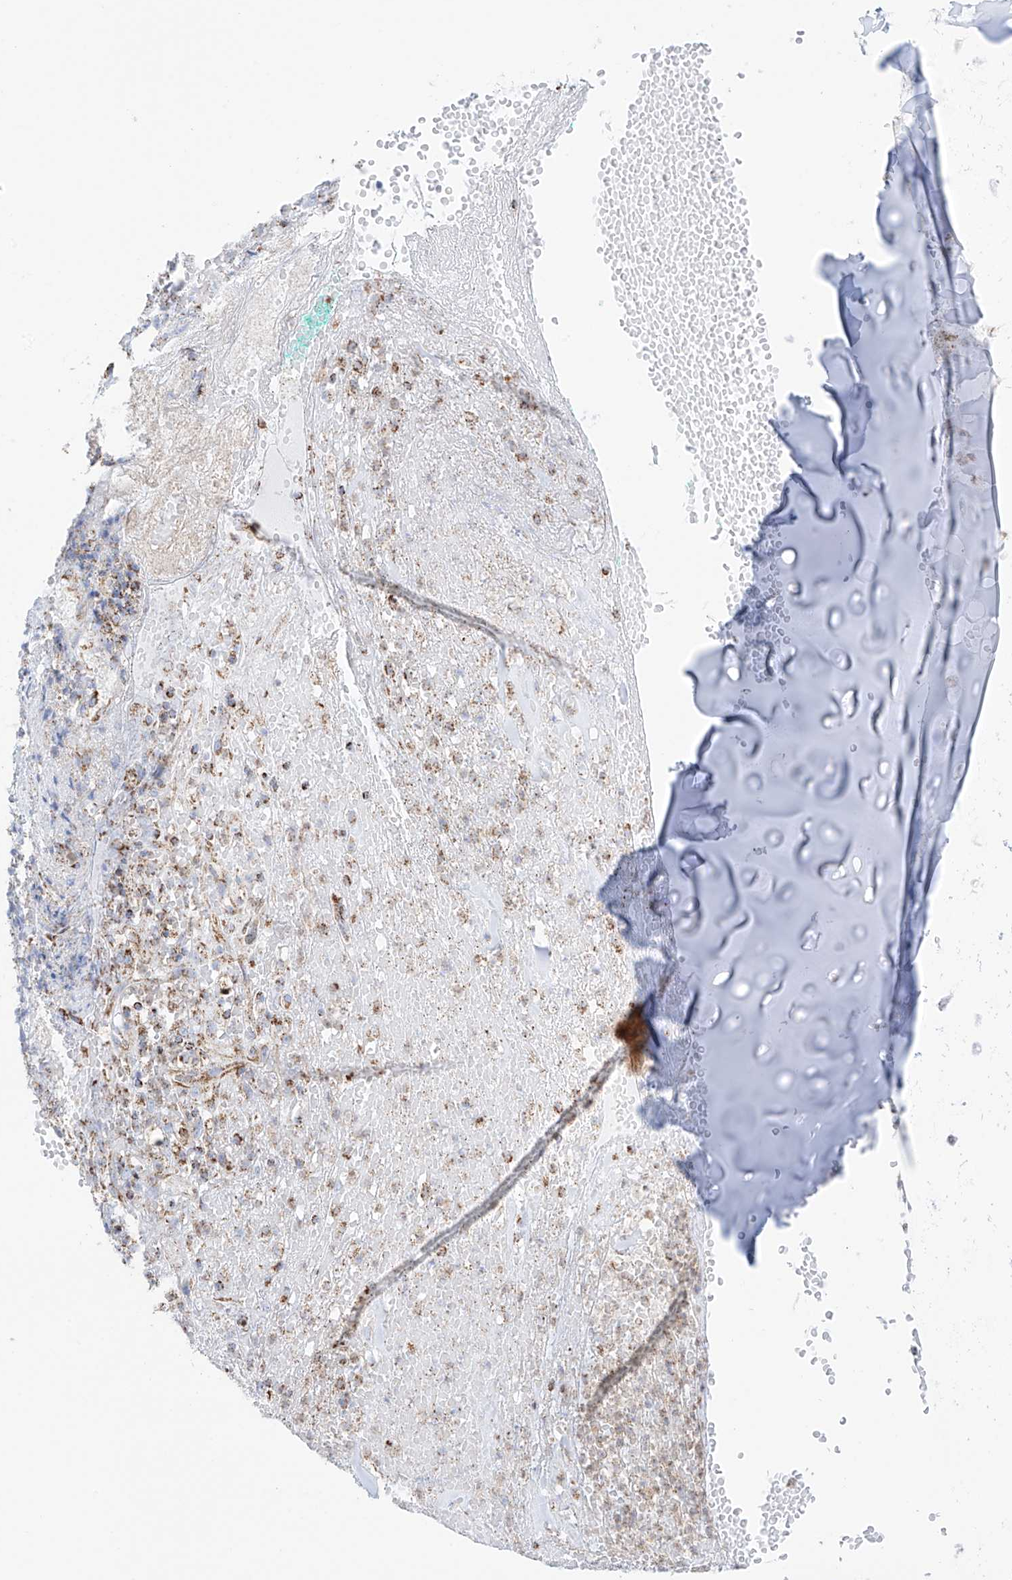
{"staining": {"intensity": "negative", "quantity": "none", "location": "none"}, "tissue": "adipose tissue", "cell_type": "Adipocytes", "image_type": "normal", "snomed": [{"axis": "morphology", "description": "Normal tissue, NOS"}, {"axis": "morphology", "description": "Basal cell carcinoma"}, {"axis": "topography", "description": "Cartilage tissue"}, {"axis": "topography", "description": "Nasopharynx"}, {"axis": "topography", "description": "Oral tissue"}], "caption": "DAB (3,3'-diaminobenzidine) immunohistochemical staining of unremarkable human adipose tissue exhibits no significant expression in adipocytes. (Brightfield microscopy of DAB (3,3'-diaminobenzidine) immunohistochemistry at high magnification).", "gene": "XKR3", "patient": {"sex": "female", "age": 77}}